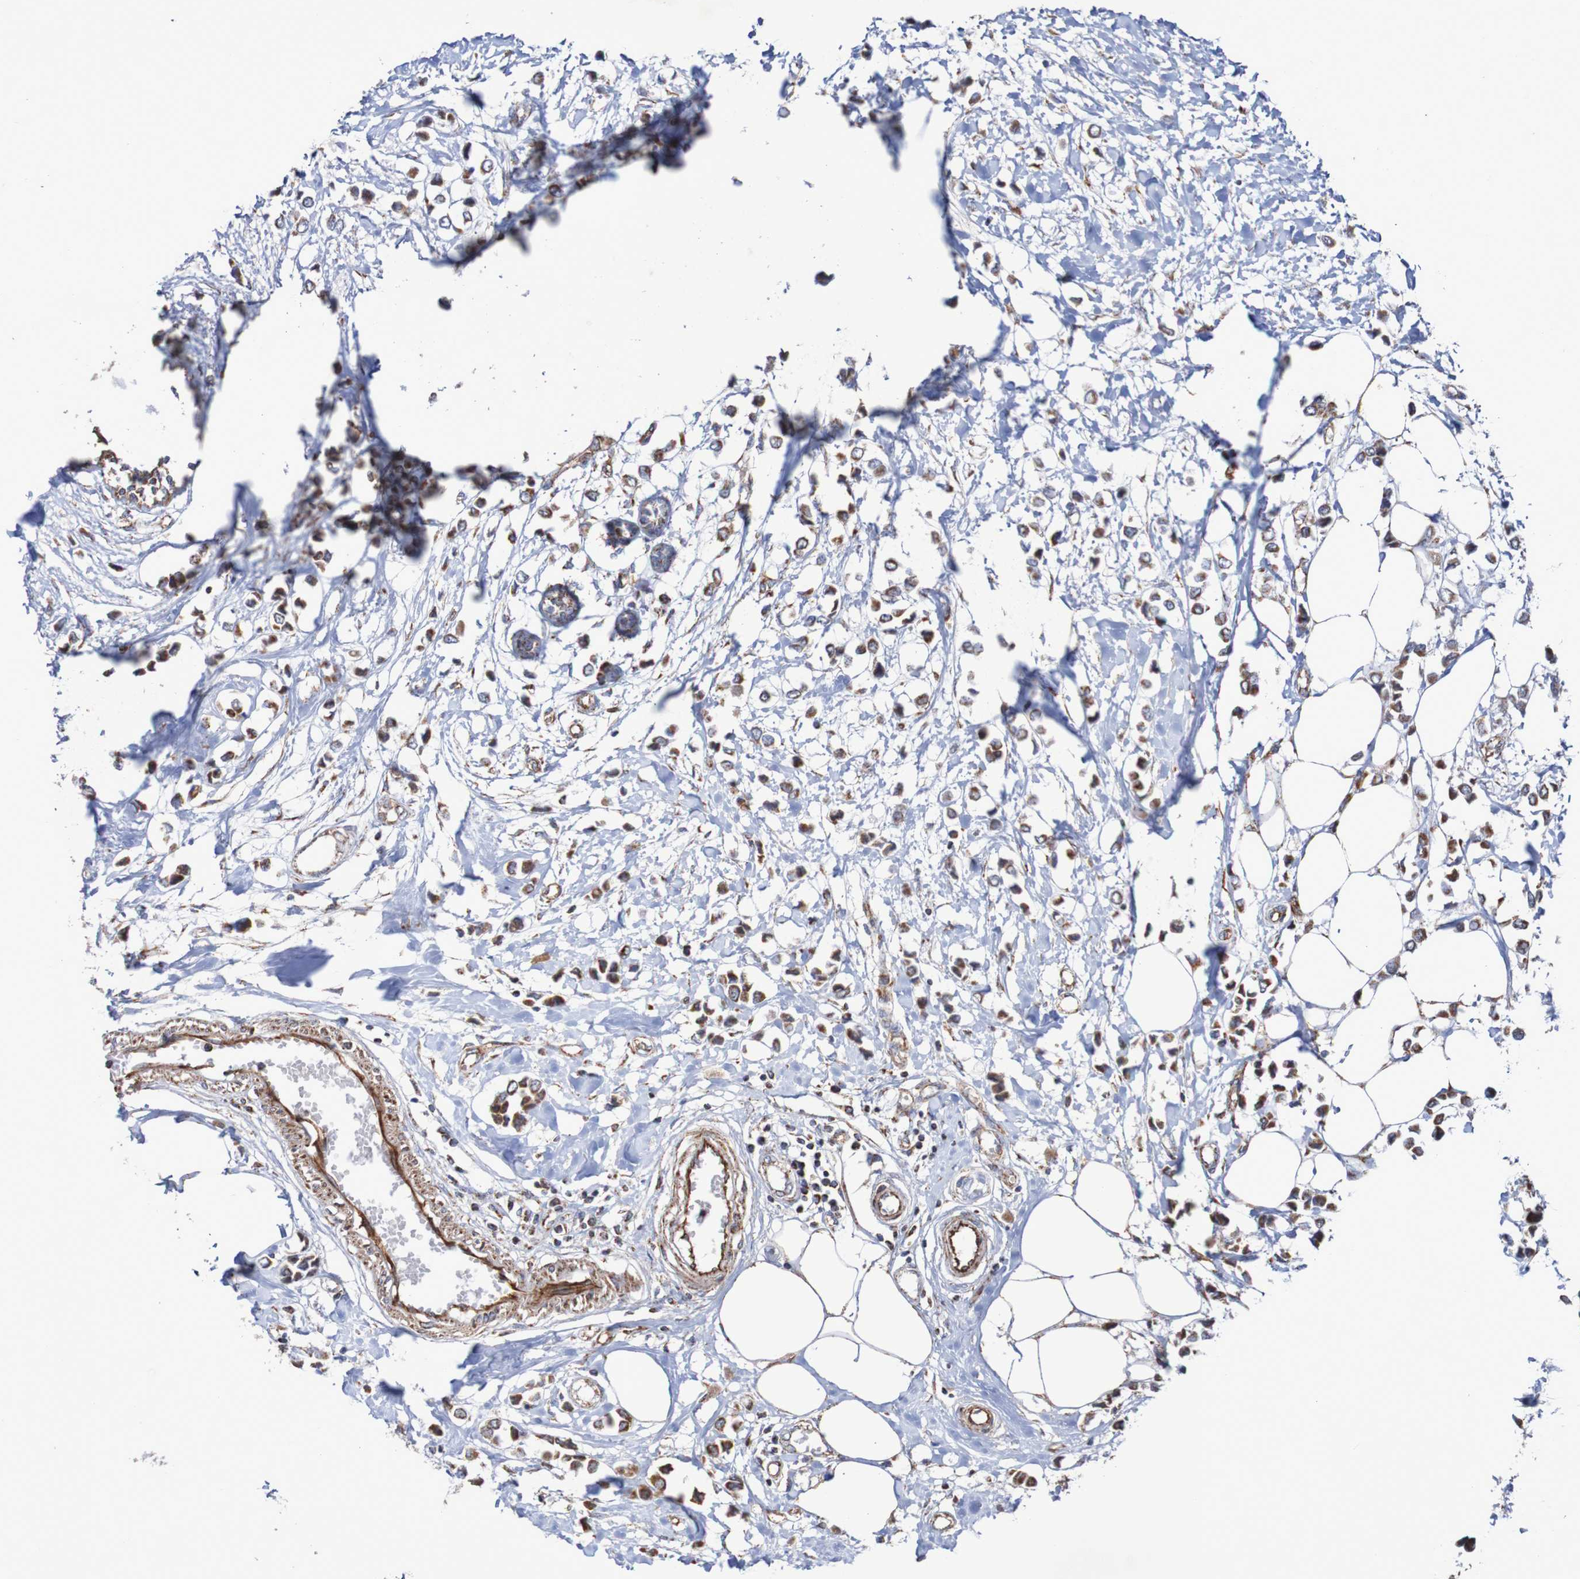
{"staining": {"intensity": "strong", "quantity": ">75%", "location": "cytoplasmic/membranous"}, "tissue": "breast cancer", "cell_type": "Tumor cells", "image_type": "cancer", "snomed": [{"axis": "morphology", "description": "Lobular carcinoma"}, {"axis": "topography", "description": "Breast"}], "caption": "Brown immunohistochemical staining in human breast lobular carcinoma reveals strong cytoplasmic/membranous expression in about >75% of tumor cells.", "gene": "MMEL1", "patient": {"sex": "female", "age": 51}}